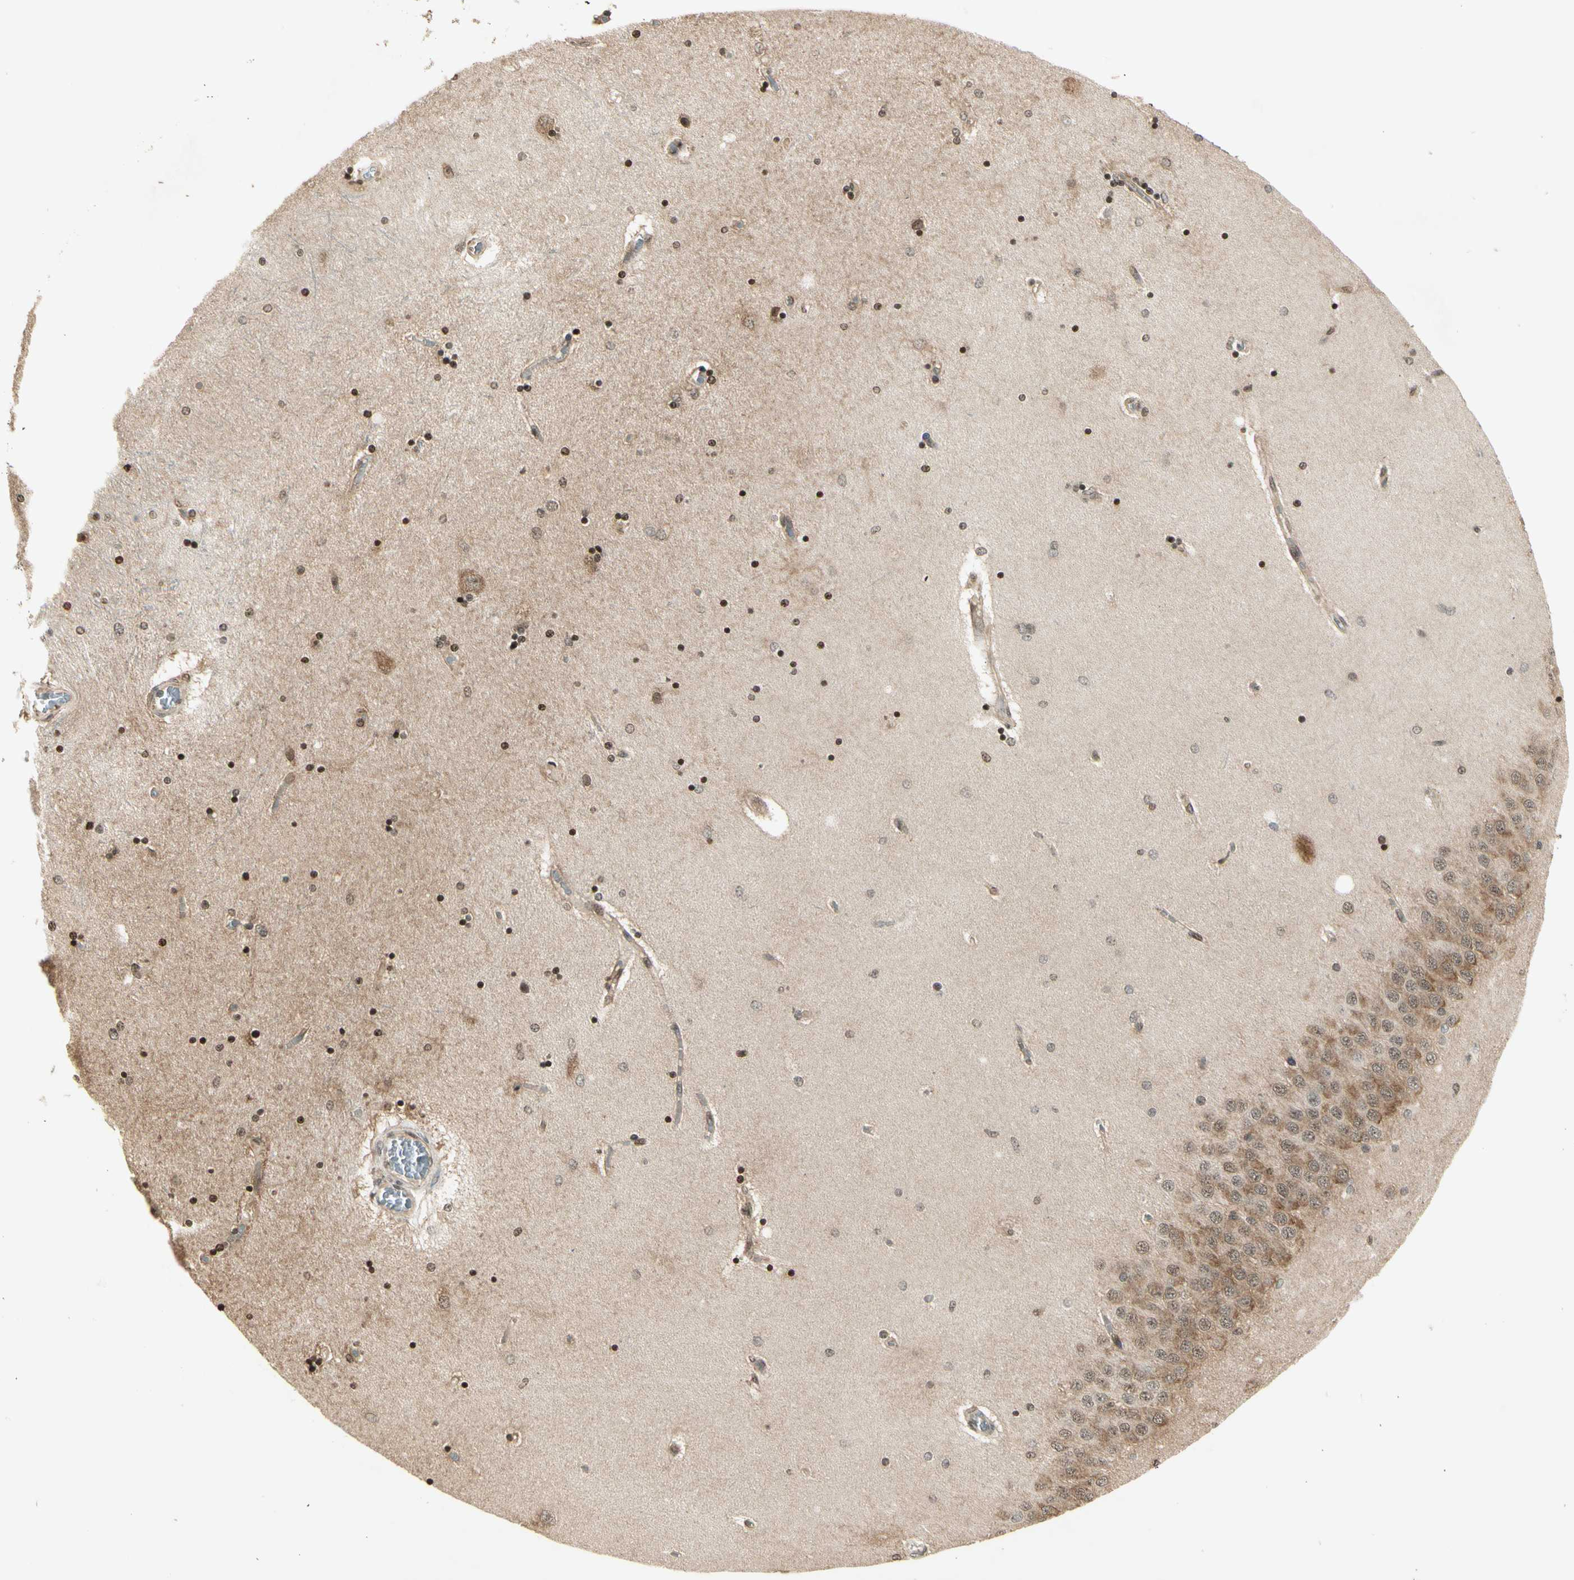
{"staining": {"intensity": "strong", "quantity": "<25%", "location": "nuclear"}, "tissue": "hippocampus", "cell_type": "Glial cells", "image_type": "normal", "snomed": [{"axis": "morphology", "description": "Normal tissue, NOS"}, {"axis": "topography", "description": "Hippocampus"}], "caption": "Immunohistochemistry (IHC) histopathology image of normal hippocampus: hippocampus stained using IHC demonstrates medium levels of strong protein expression localized specifically in the nuclear of glial cells, appearing as a nuclear brown color.", "gene": "SMN2", "patient": {"sex": "female", "age": 54}}